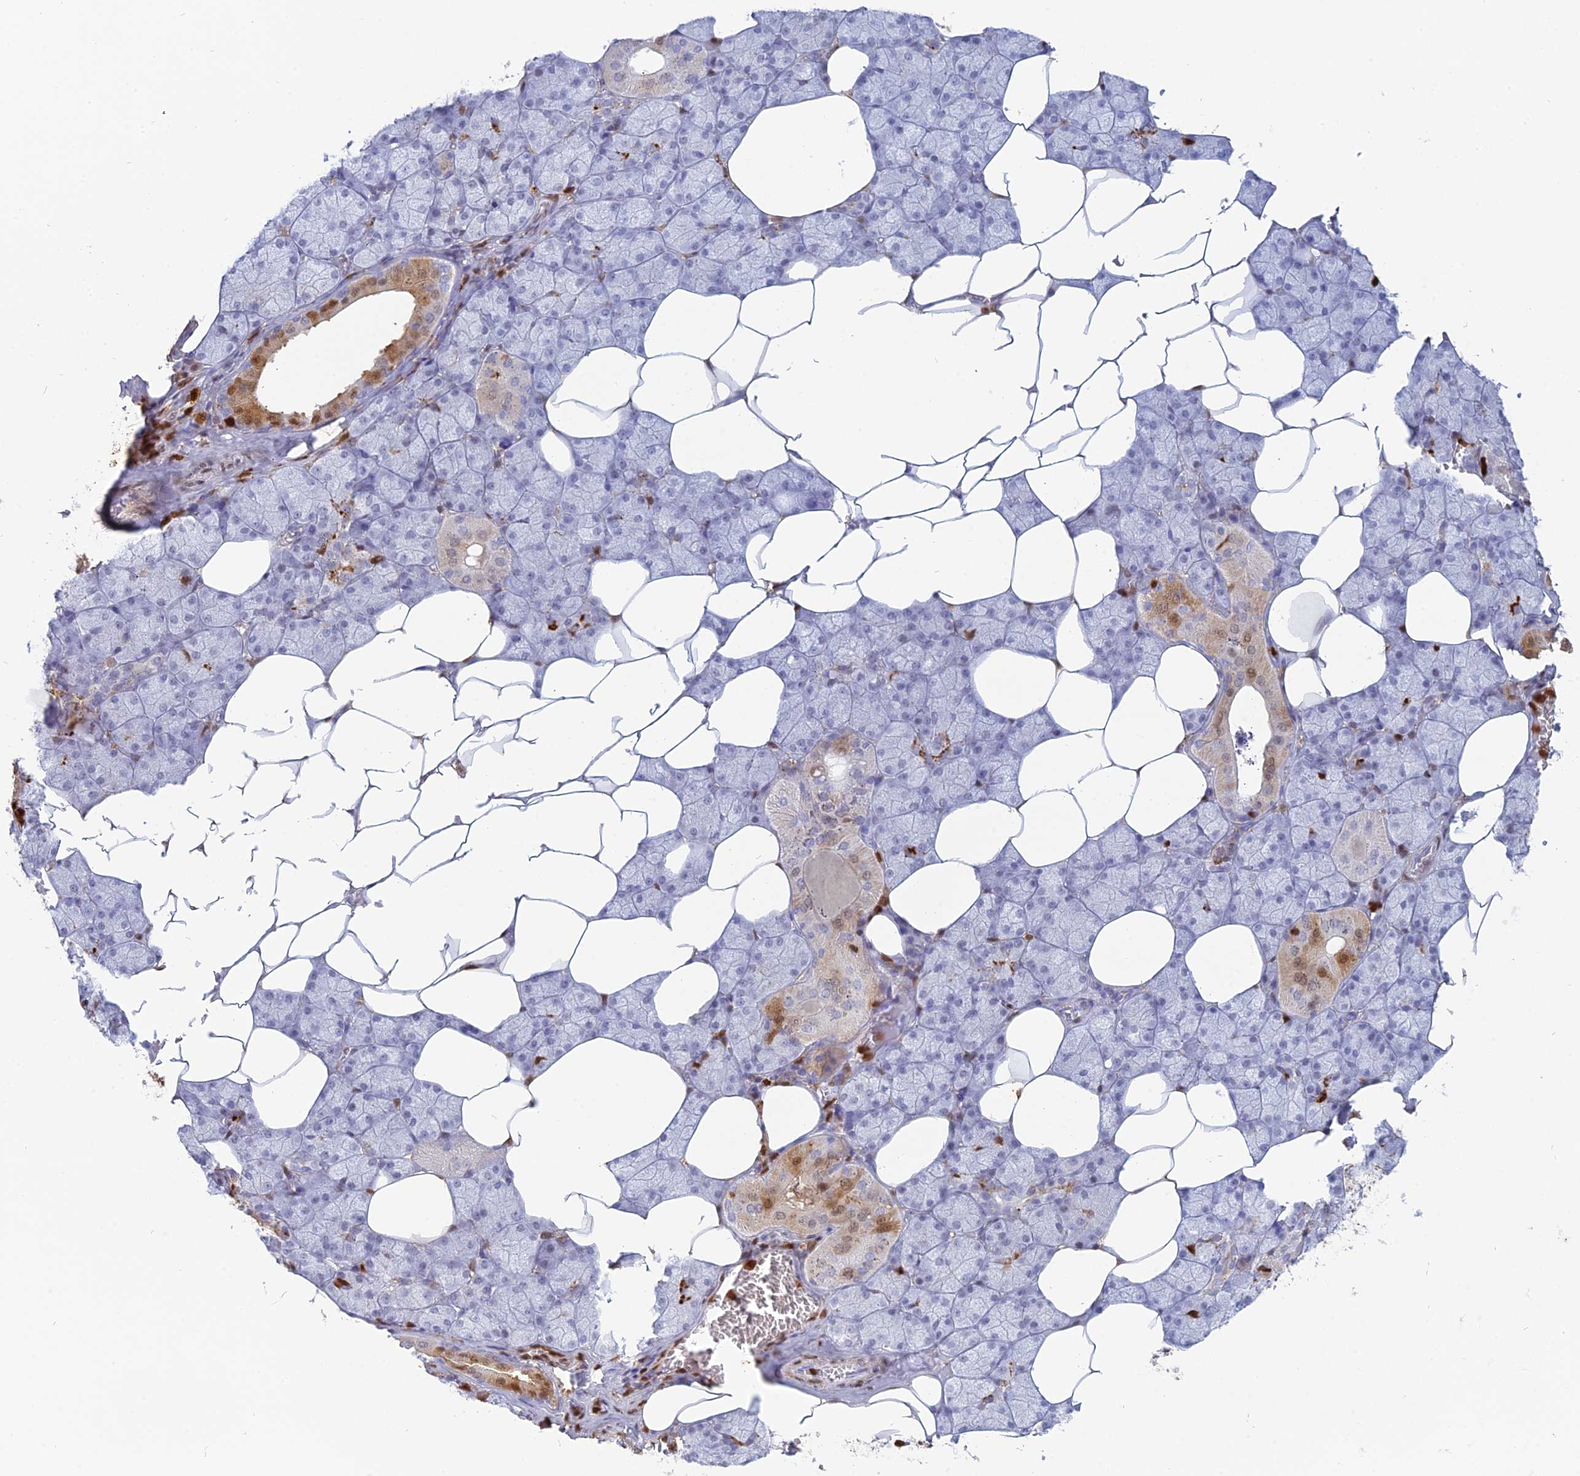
{"staining": {"intensity": "moderate", "quantity": "<25%", "location": "cytoplasmic/membranous,nuclear"}, "tissue": "salivary gland", "cell_type": "Glandular cells", "image_type": "normal", "snomed": [{"axis": "morphology", "description": "Normal tissue, NOS"}, {"axis": "topography", "description": "Salivary gland"}], "caption": "High-power microscopy captured an immunohistochemistry (IHC) photomicrograph of benign salivary gland, revealing moderate cytoplasmic/membranous,nuclear expression in approximately <25% of glandular cells.", "gene": "PGBD4", "patient": {"sex": "male", "age": 62}}